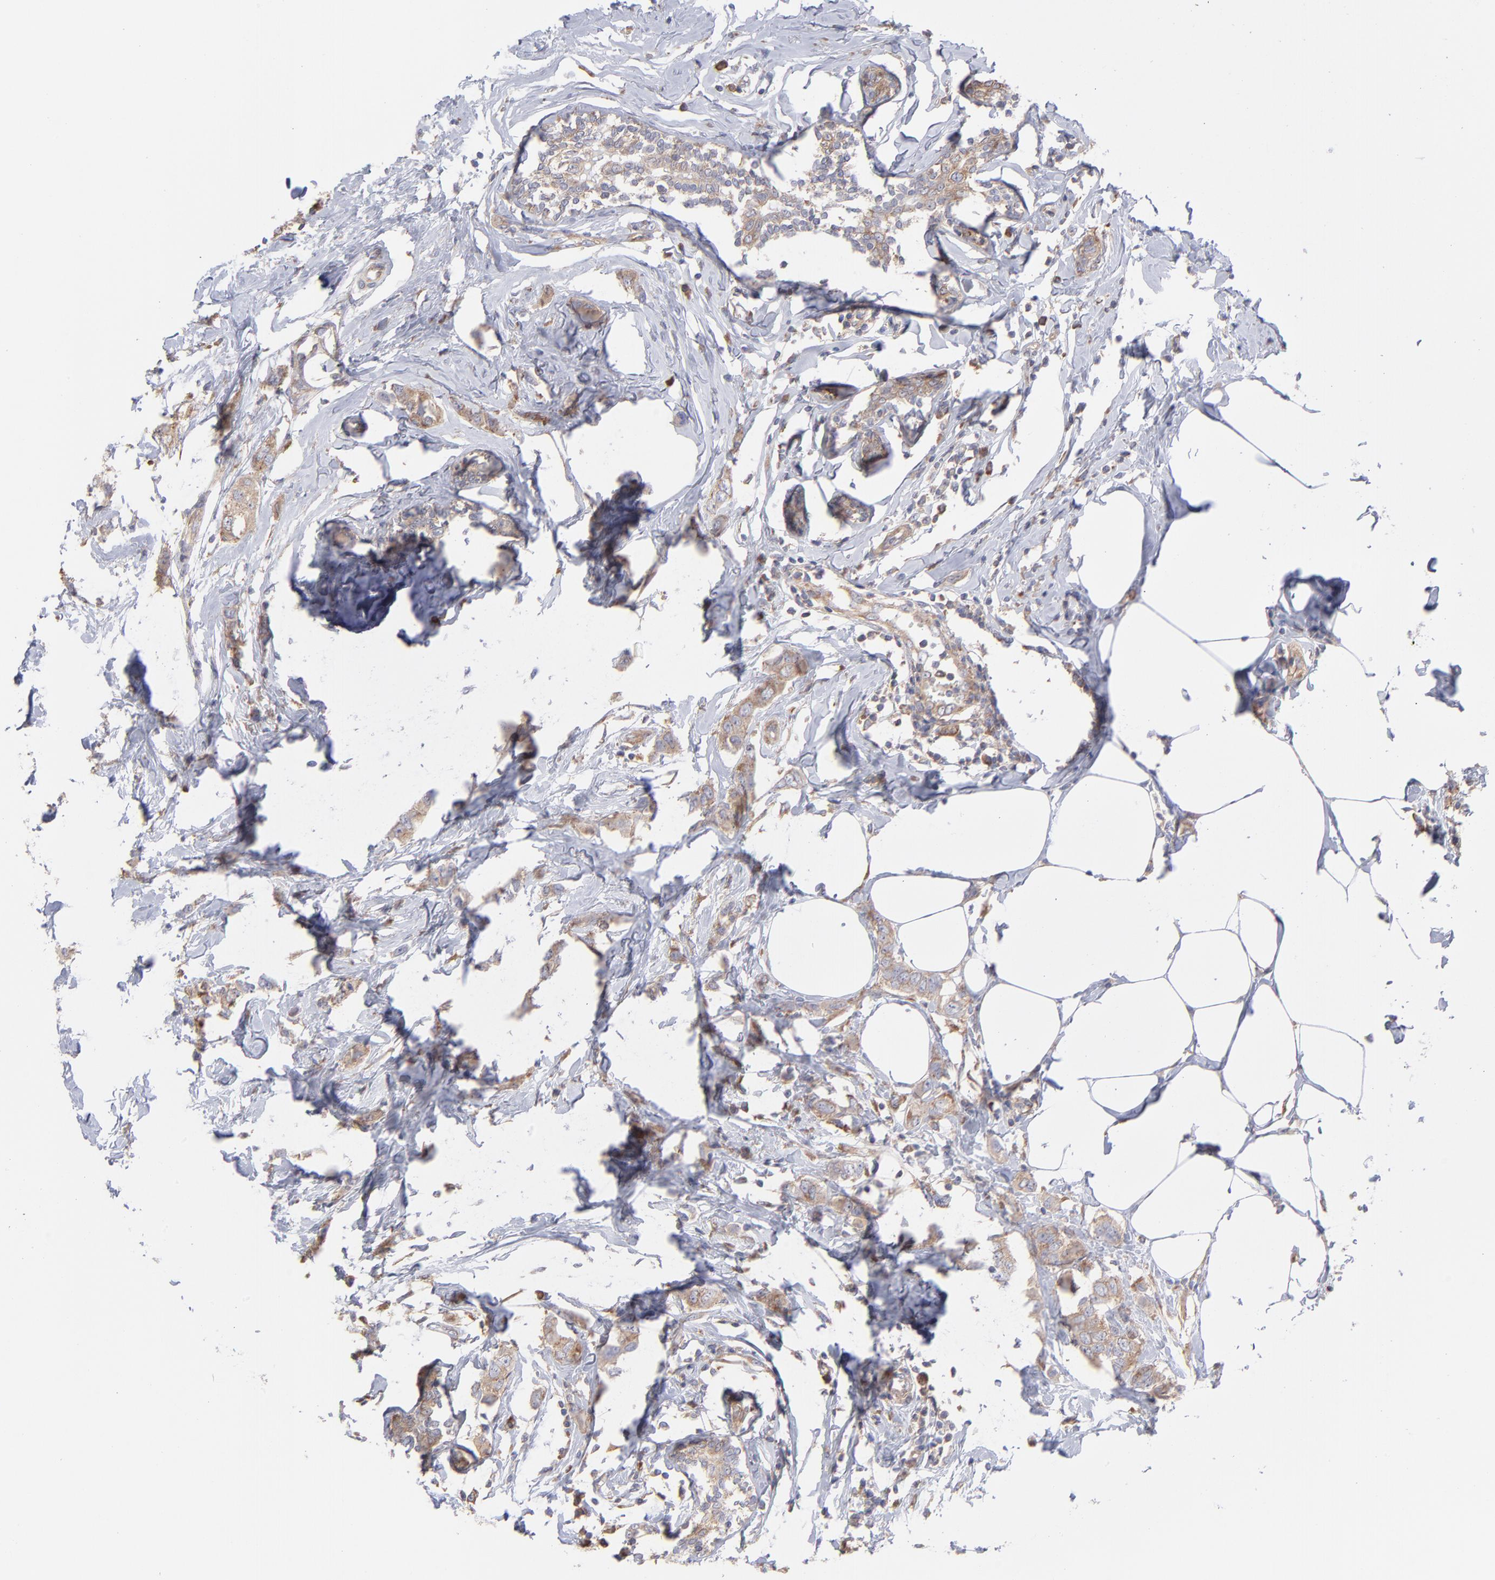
{"staining": {"intensity": "moderate", "quantity": ">75%", "location": "cytoplasmic/membranous"}, "tissue": "breast cancer", "cell_type": "Tumor cells", "image_type": "cancer", "snomed": [{"axis": "morphology", "description": "Normal tissue, NOS"}, {"axis": "morphology", "description": "Duct carcinoma"}, {"axis": "topography", "description": "Breast"}], "caption": "Breast cancer tissue exhibits moderate cytoplasmic/membranous expression in approximately >75% of tumor cells, visualized by immunohistochemistry. The staining was performed using DAB (3,3'-diaminobenzidine), with brown indicating positive protein expression. Nuclei are stained blue with hematoxylin.", "gene": "RPLP0", "patient": {"sex": "female", "age": 50}}